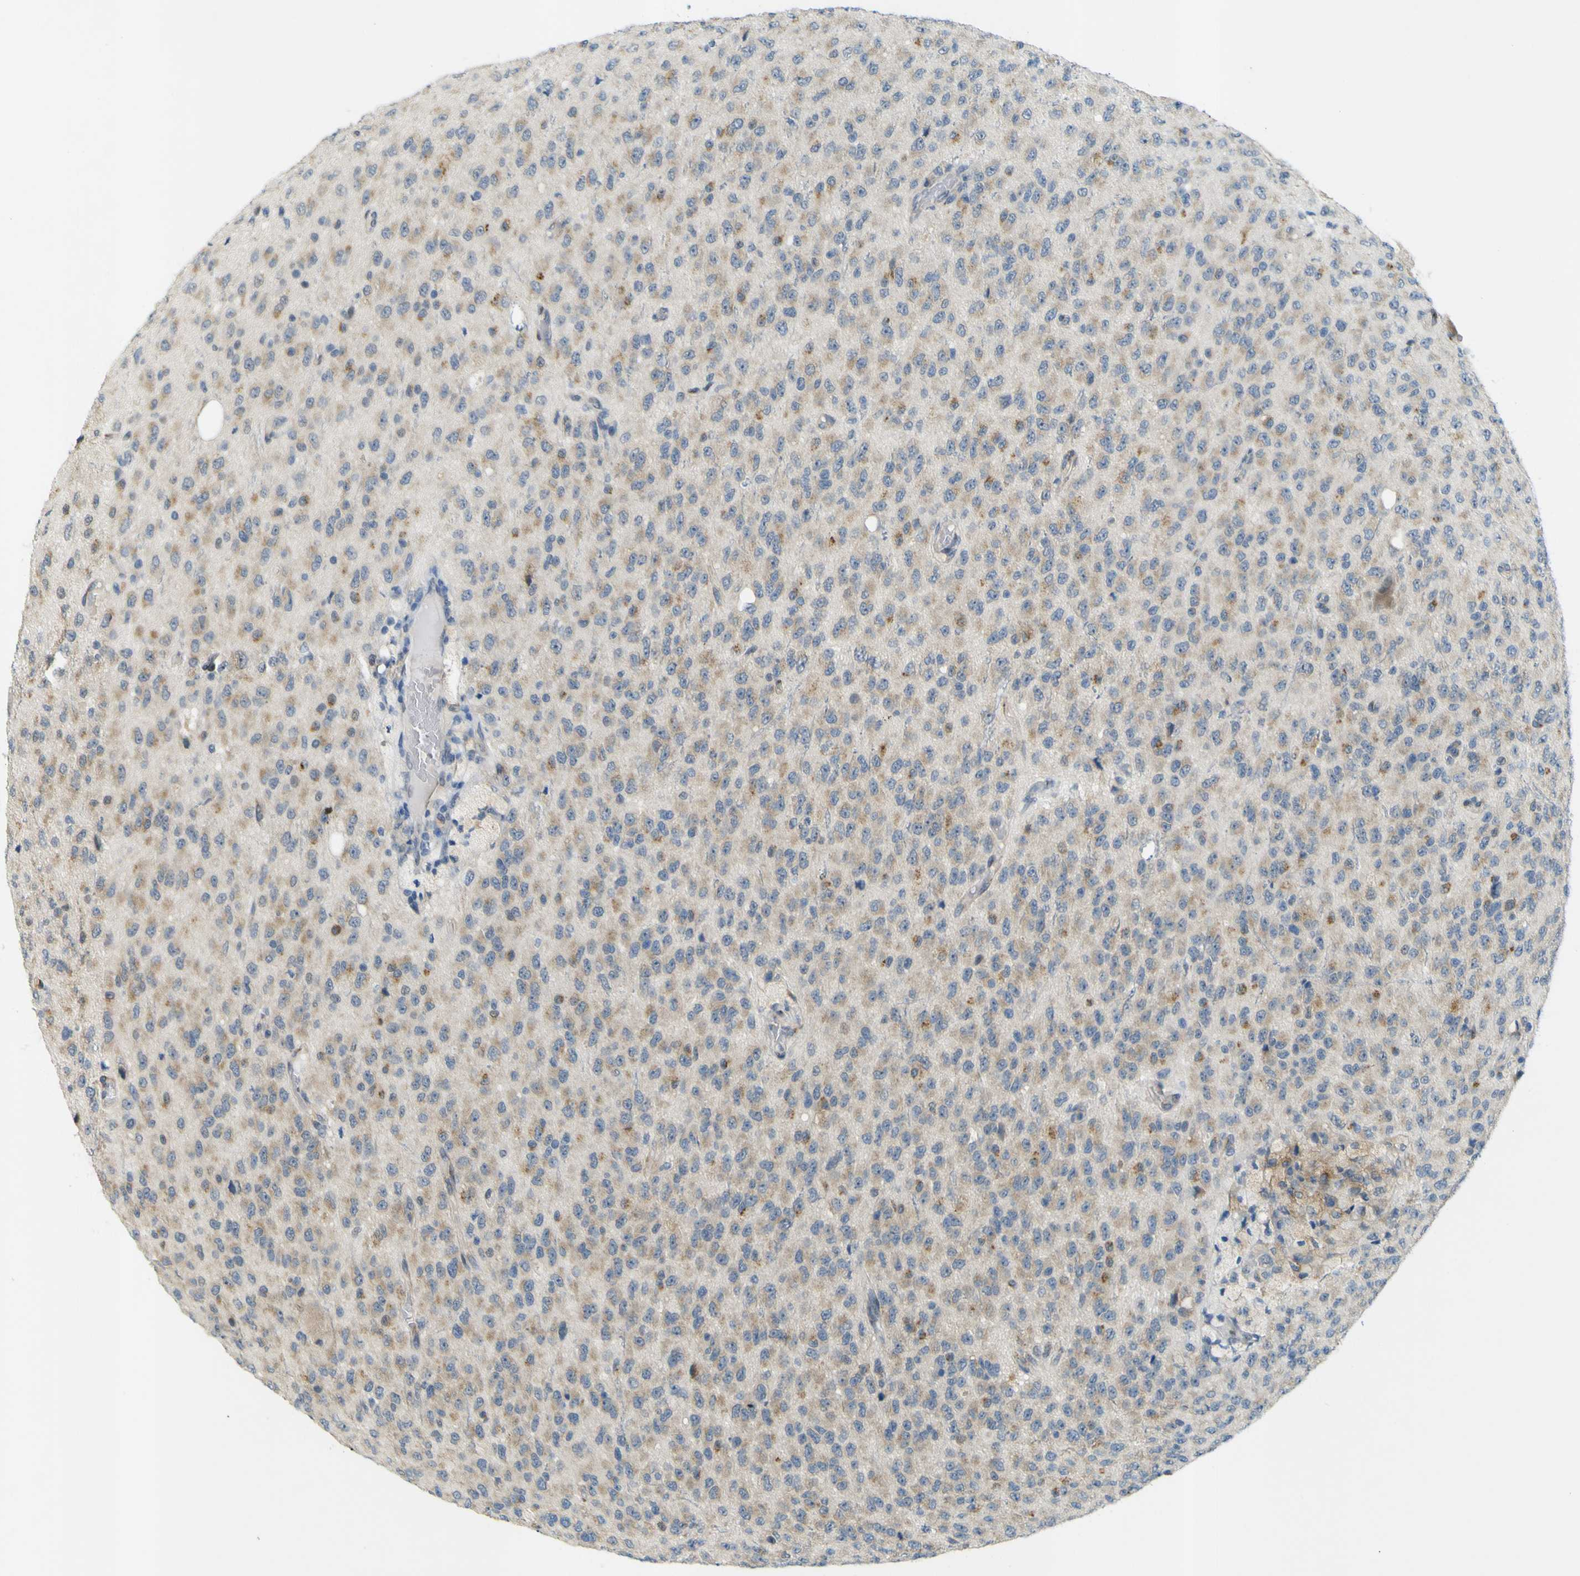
{"staining": {"intensity": "negative", "quantity": "none", "location": "none"}, "tissue": "glioma", "cell_type": "Tumor cells", "image_type": "cancer", "snomed": [{"axis": "morphology", "description": "Glioma, malignant, High grade"}, {"axis": "topography", "description": "pancreas cauda"}], "caption": "Immunohistochemistry image of neoplastic tissue: human malignant glioma (high-grade) stained with DAB (3,3'-diaminobenzidine) displays no significant protein positivity in tumor cells.", "gene": "IGF2R", "patient": {"sex": "male", "age": 60}}